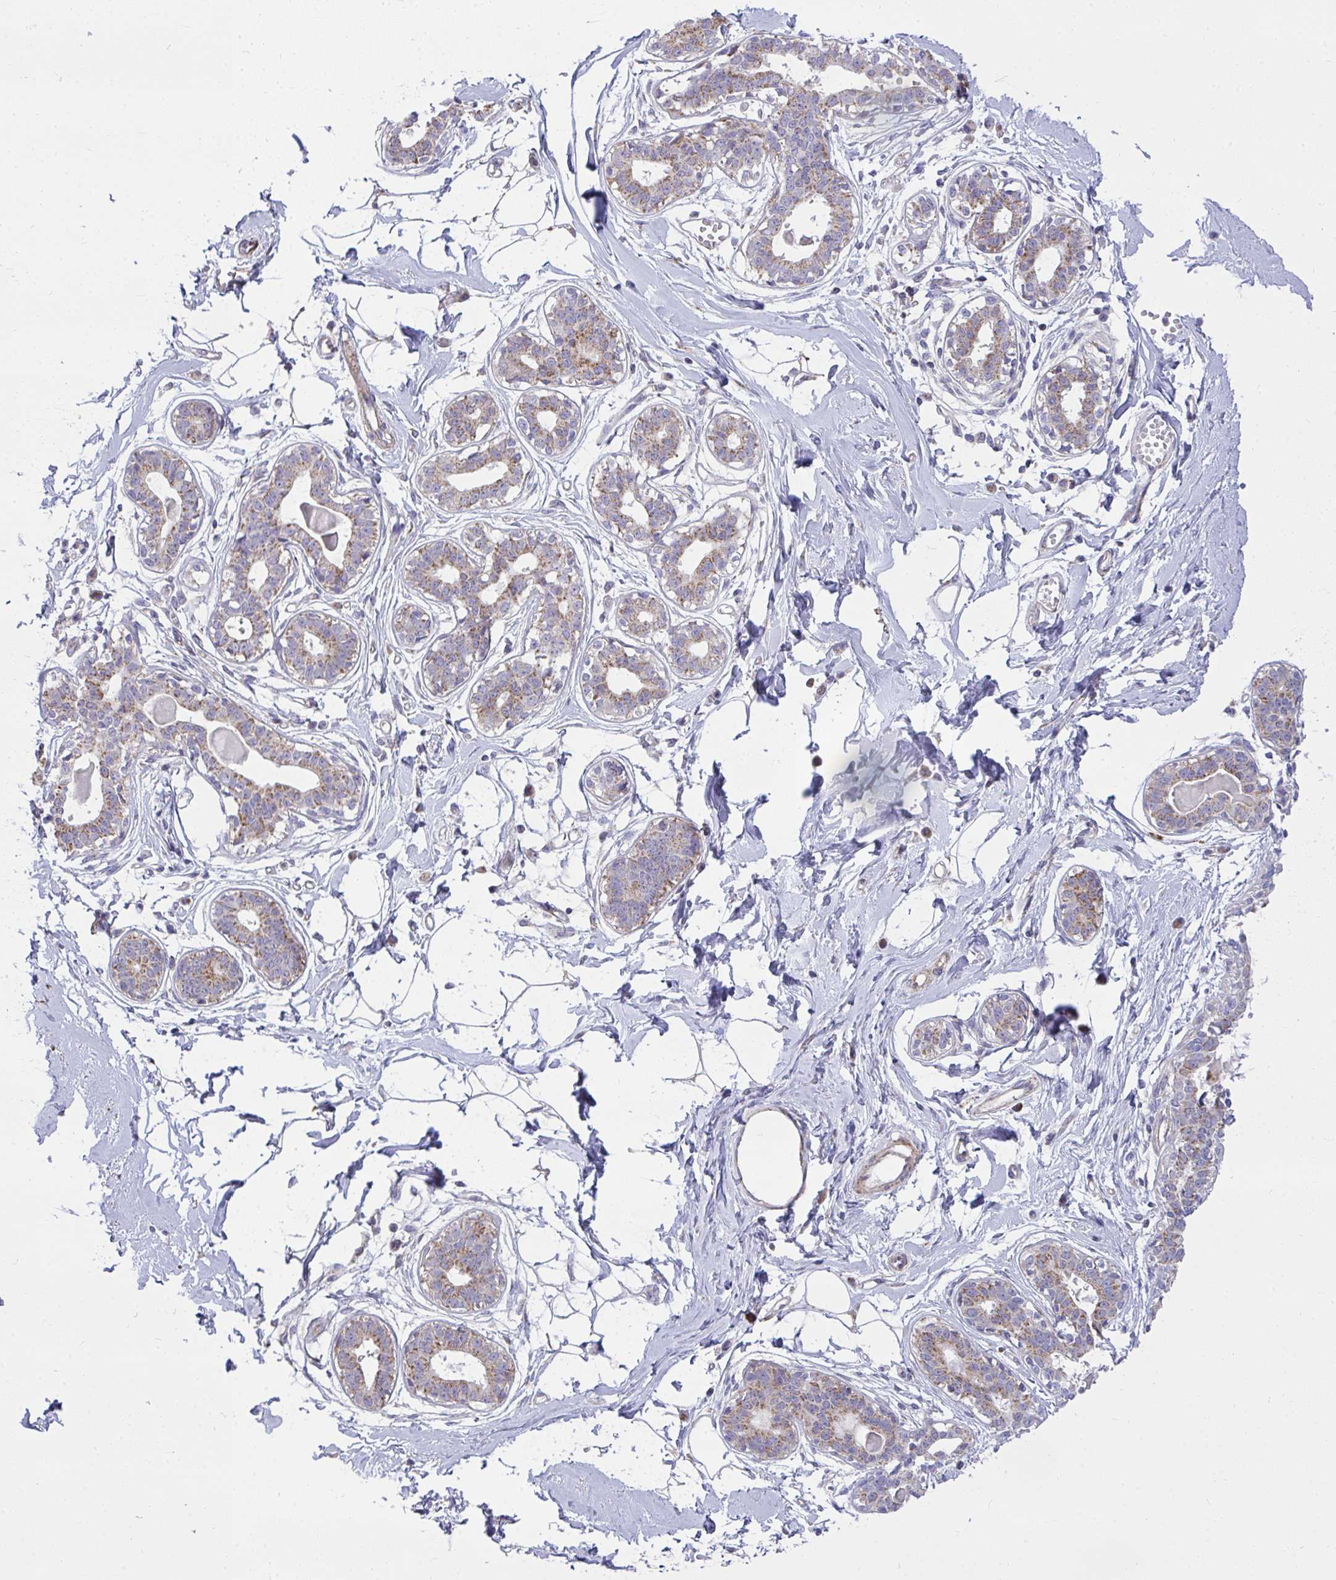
{"staining": {"intensity": "negative", "quantity": "none", "location": "none"}, "tissue": "breast", "cell_type": "Adipocytes", "image_type": "normal", "snomed": [{"axis": "morphology", "description": "Normal tissue, NOS"}, {"axis": "topography", "description": "Breast"}], "caption": "Micrograph shows no significant protein staining in adipocytes of normal breast. The staining was performed using DAB (3,3'-diaminobenzidine) to visualize the protein expression in brown, while the nuclei were stained in blue with hematoxylin (Magnification: 20x).", "gene": "SRRM4", "patient": {"sex": "female", "age": 45}}